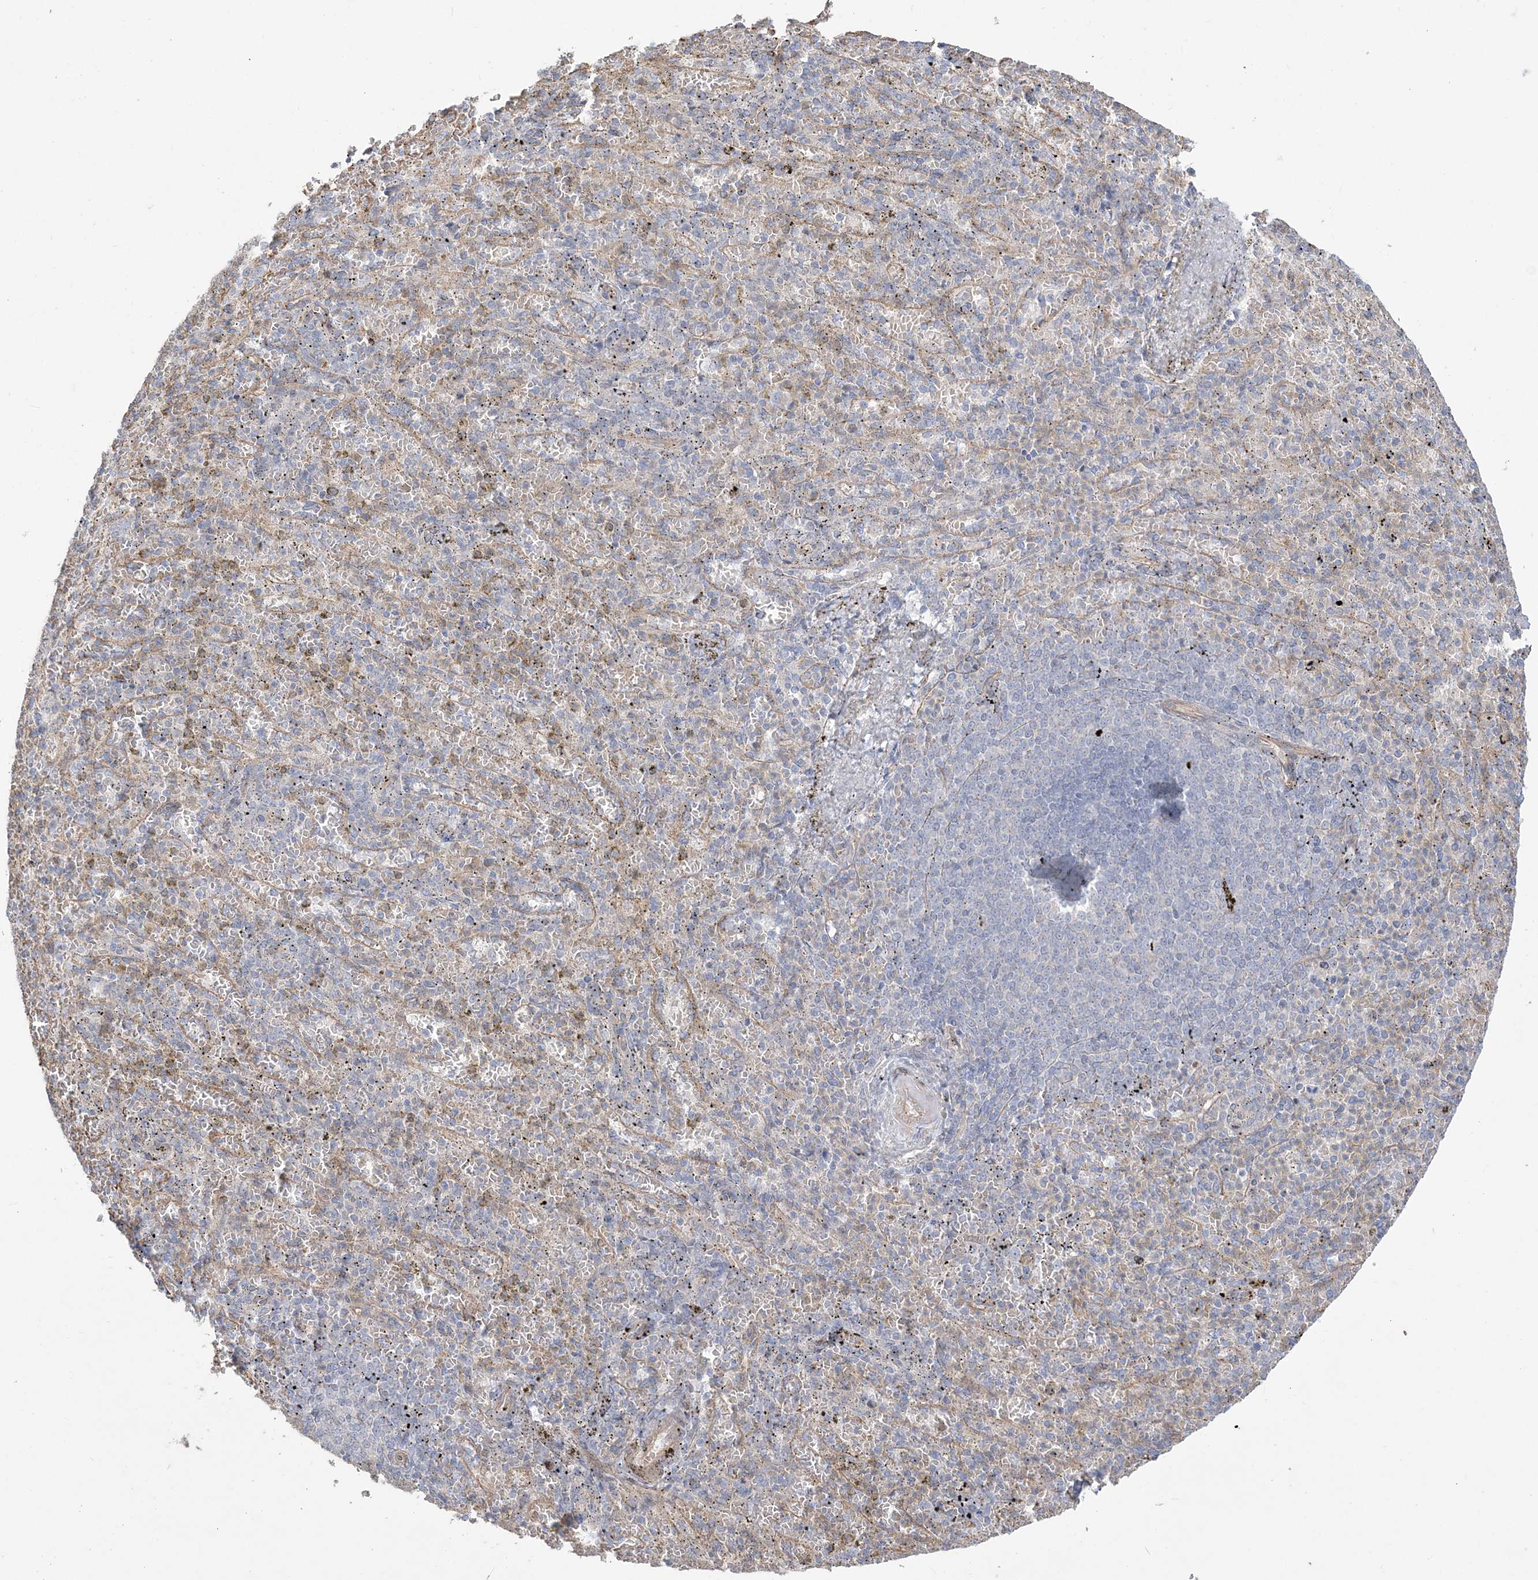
{"staining": {"intensity": "negative", "quantity": "none", "location": "none"}, "tissue": "spleen", "cell_type": "Cells in red pulp", "image_type": "normal", "snomed": [{"axis": "morphology", "description": "Normal tissue, NOS"}, {"axis": "topography", "description": "Spleen"}], "caption": "Immunohistochemistry (IHC) micrograph of benign spleen stained for a protein (brown), which shows no positivity in cells in red pulp.", "gene": "ZNF821", "patient": {"sex": "female", "age": 74}}